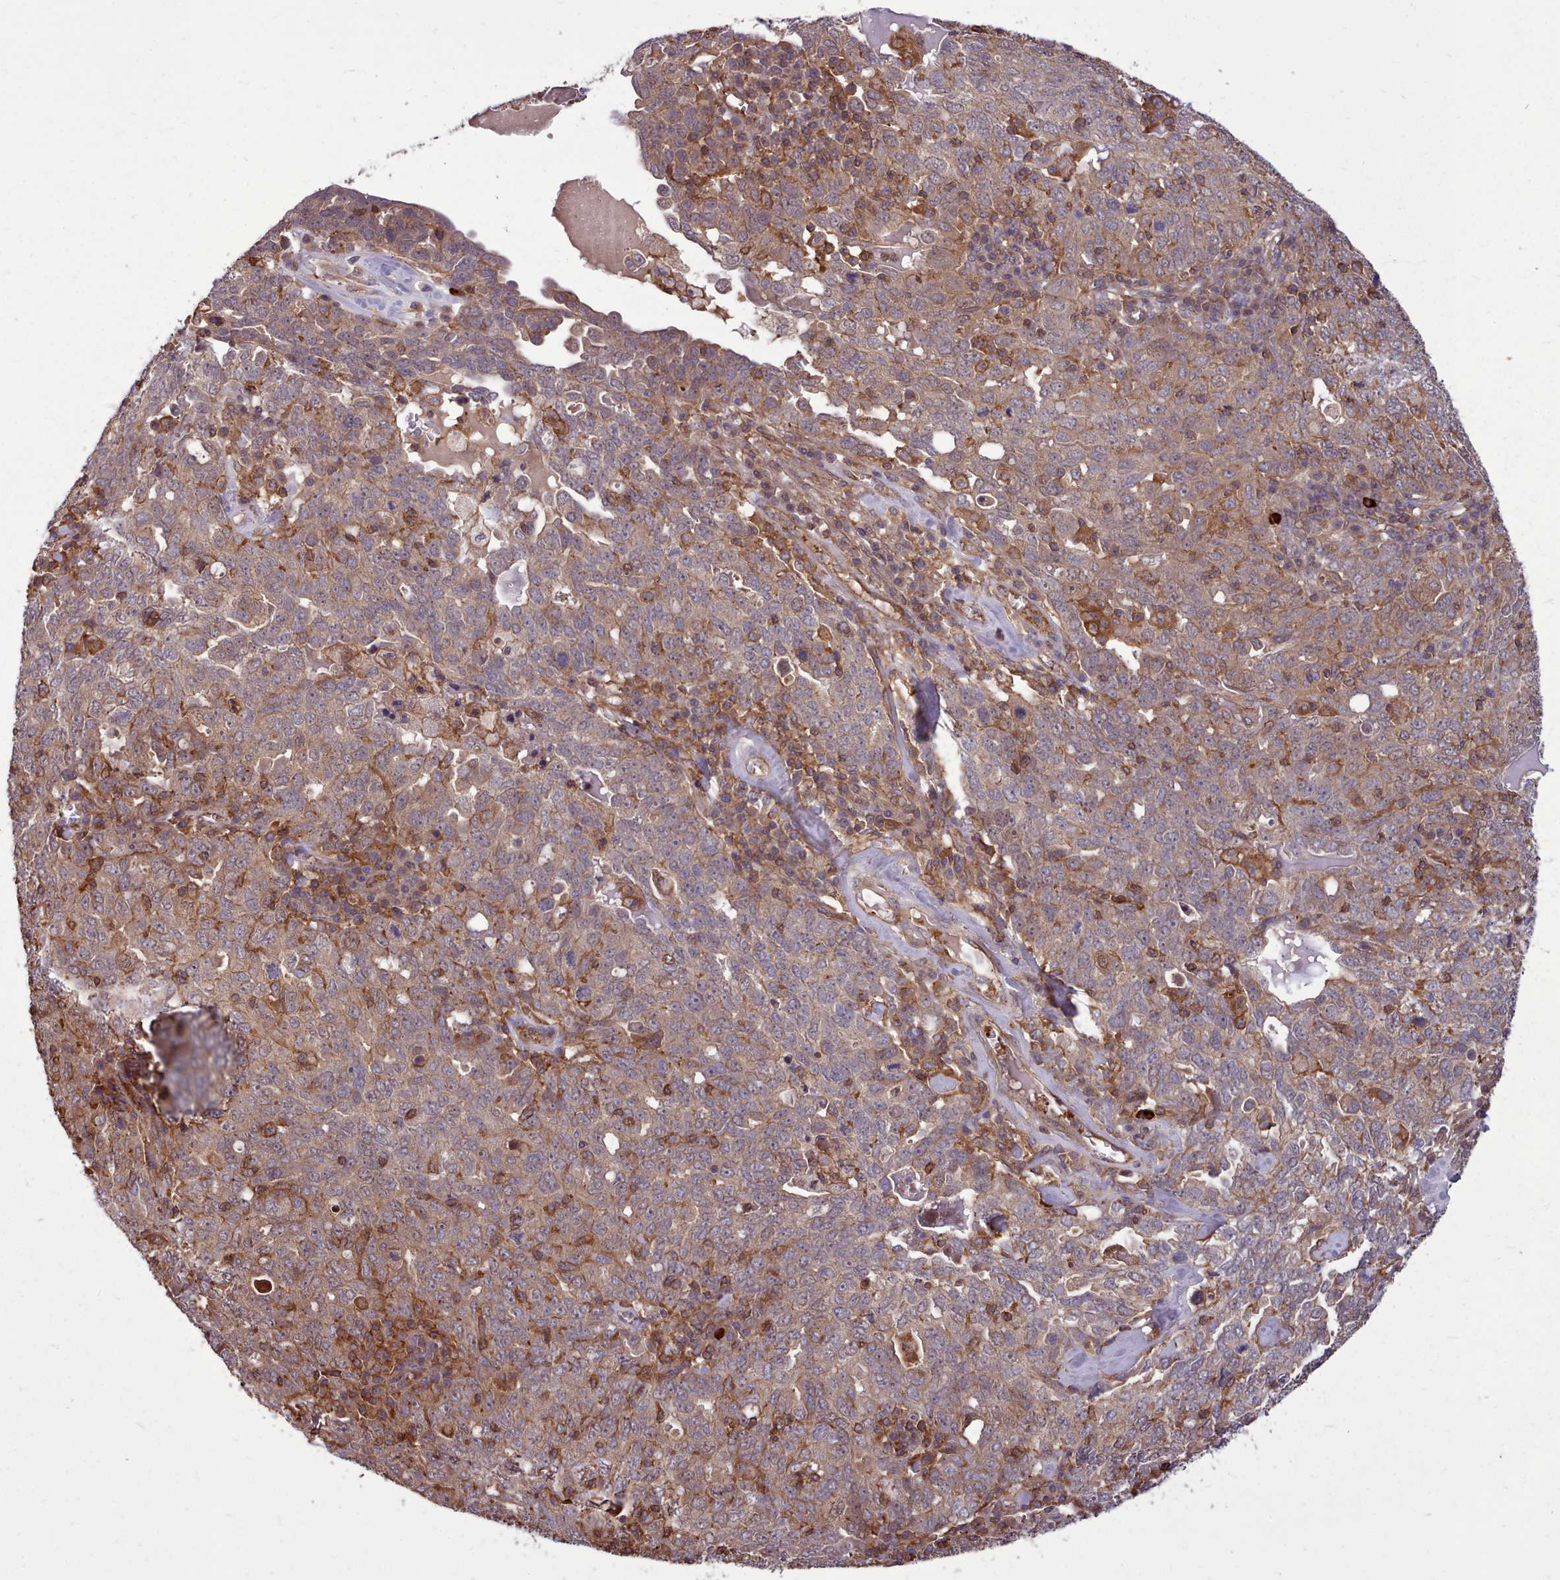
{"staining": {"intensity": "moderate", "quantity": ">75%", "location": "cytoplasmic/membranous"}, "tissue": "ovarian cancer", "cell_type": "Tumor cells", "image_type": "cancer", "snomed": [{"axis": "morphology", "description": "Carcinoma, endometroid"}, {"axis": "topography", "description": "Ovary"}], "caption": "This is a histology image of immunohistochemistry (IHC) staining of ovarian endometroid carcinoma, which shows moderate staining in the cytoplasmic/membranous of tumor cells.", "gene": "STUB1", "patient": {"sex": "female", "age": 62}}